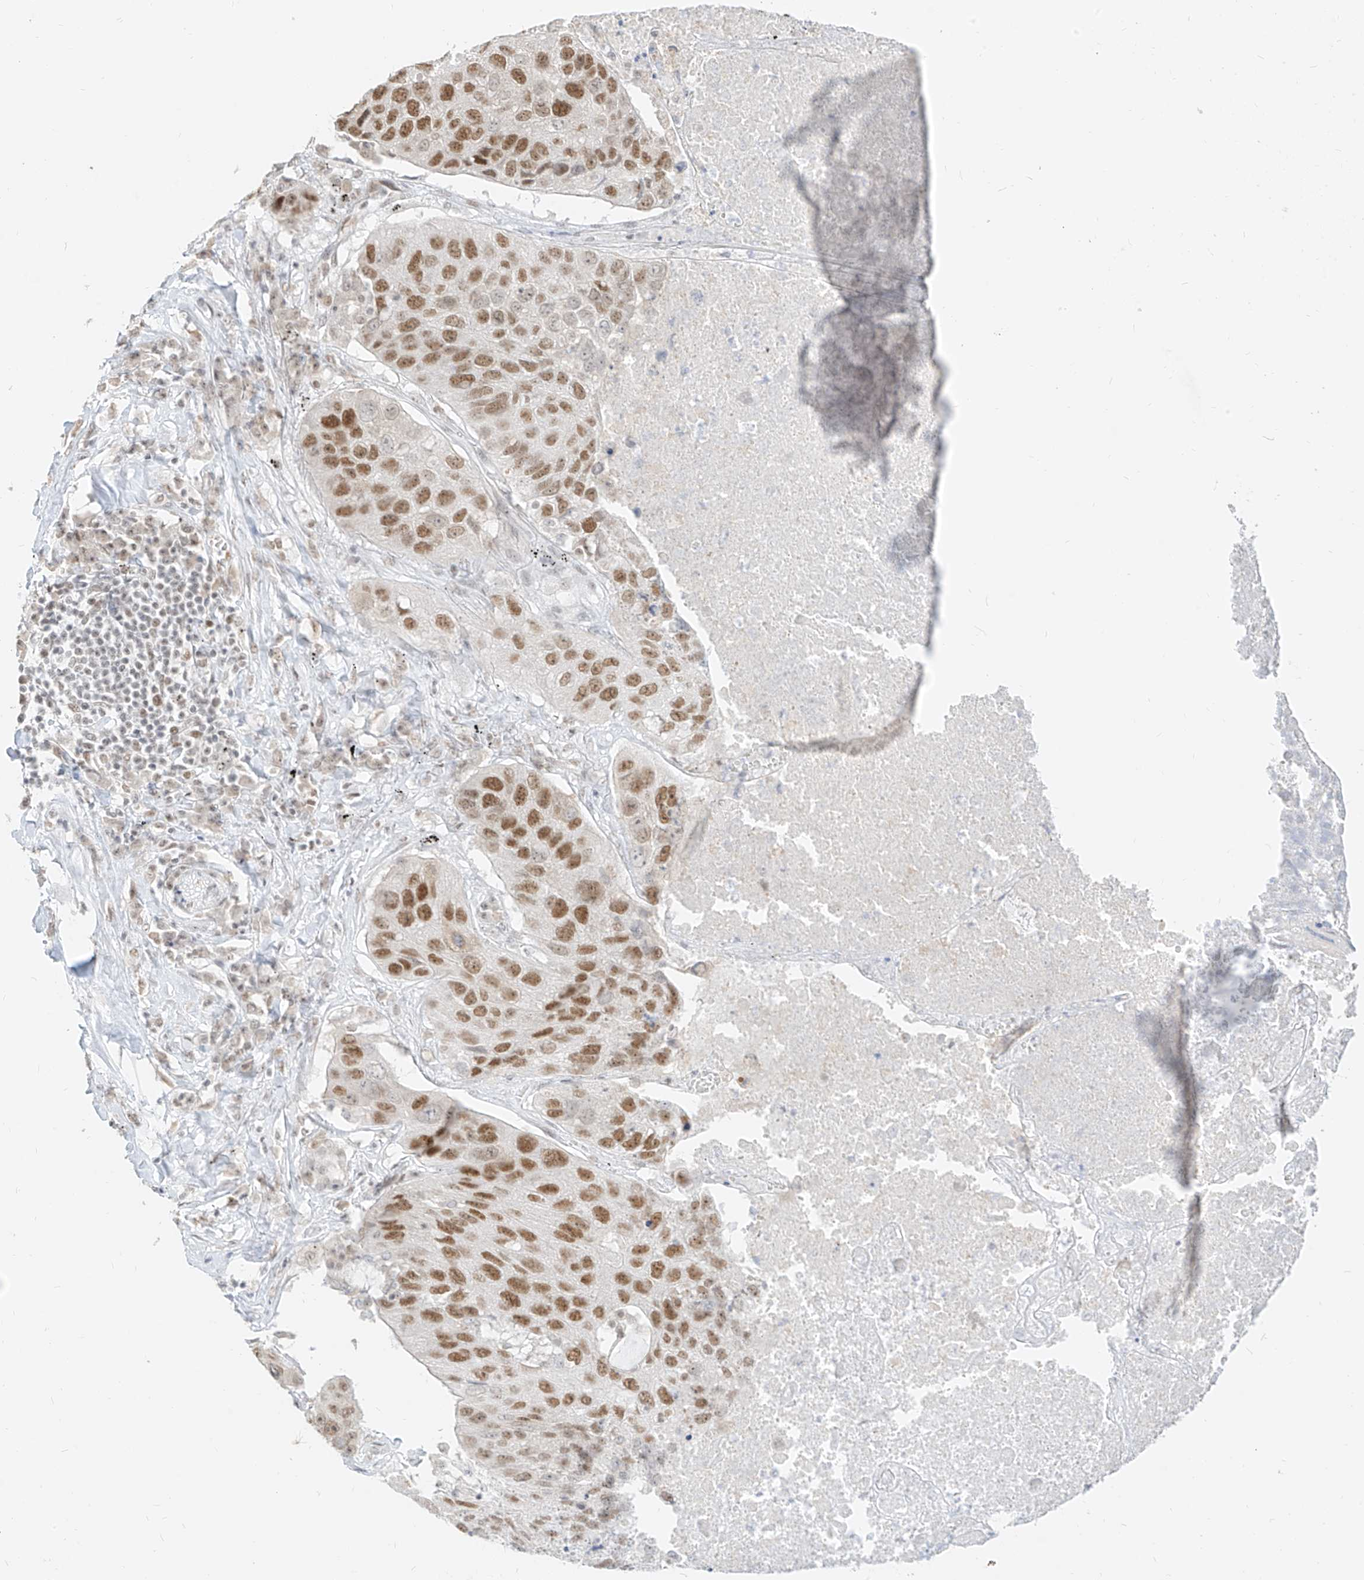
{"staining": {"intensity": "moderate", "quantity": ">75%", "location": "nuclear"}, "tissue": "lung cancer", "cell_type": "Tumor cells", "image_type": "cancer", "snomed": [{"axis": "morphology", "description": "Squamous cell carcinoma, NOS"}, {"axis": "topography", "description": "Lung"}], "caption": "Protein analysis of lung squamous cell carcinoma tissue shows moderate nuclear positivity in about >75% of tumor cells.", "gene": "SUPT5H", "patient": {"sex": "male", "age": 61}}